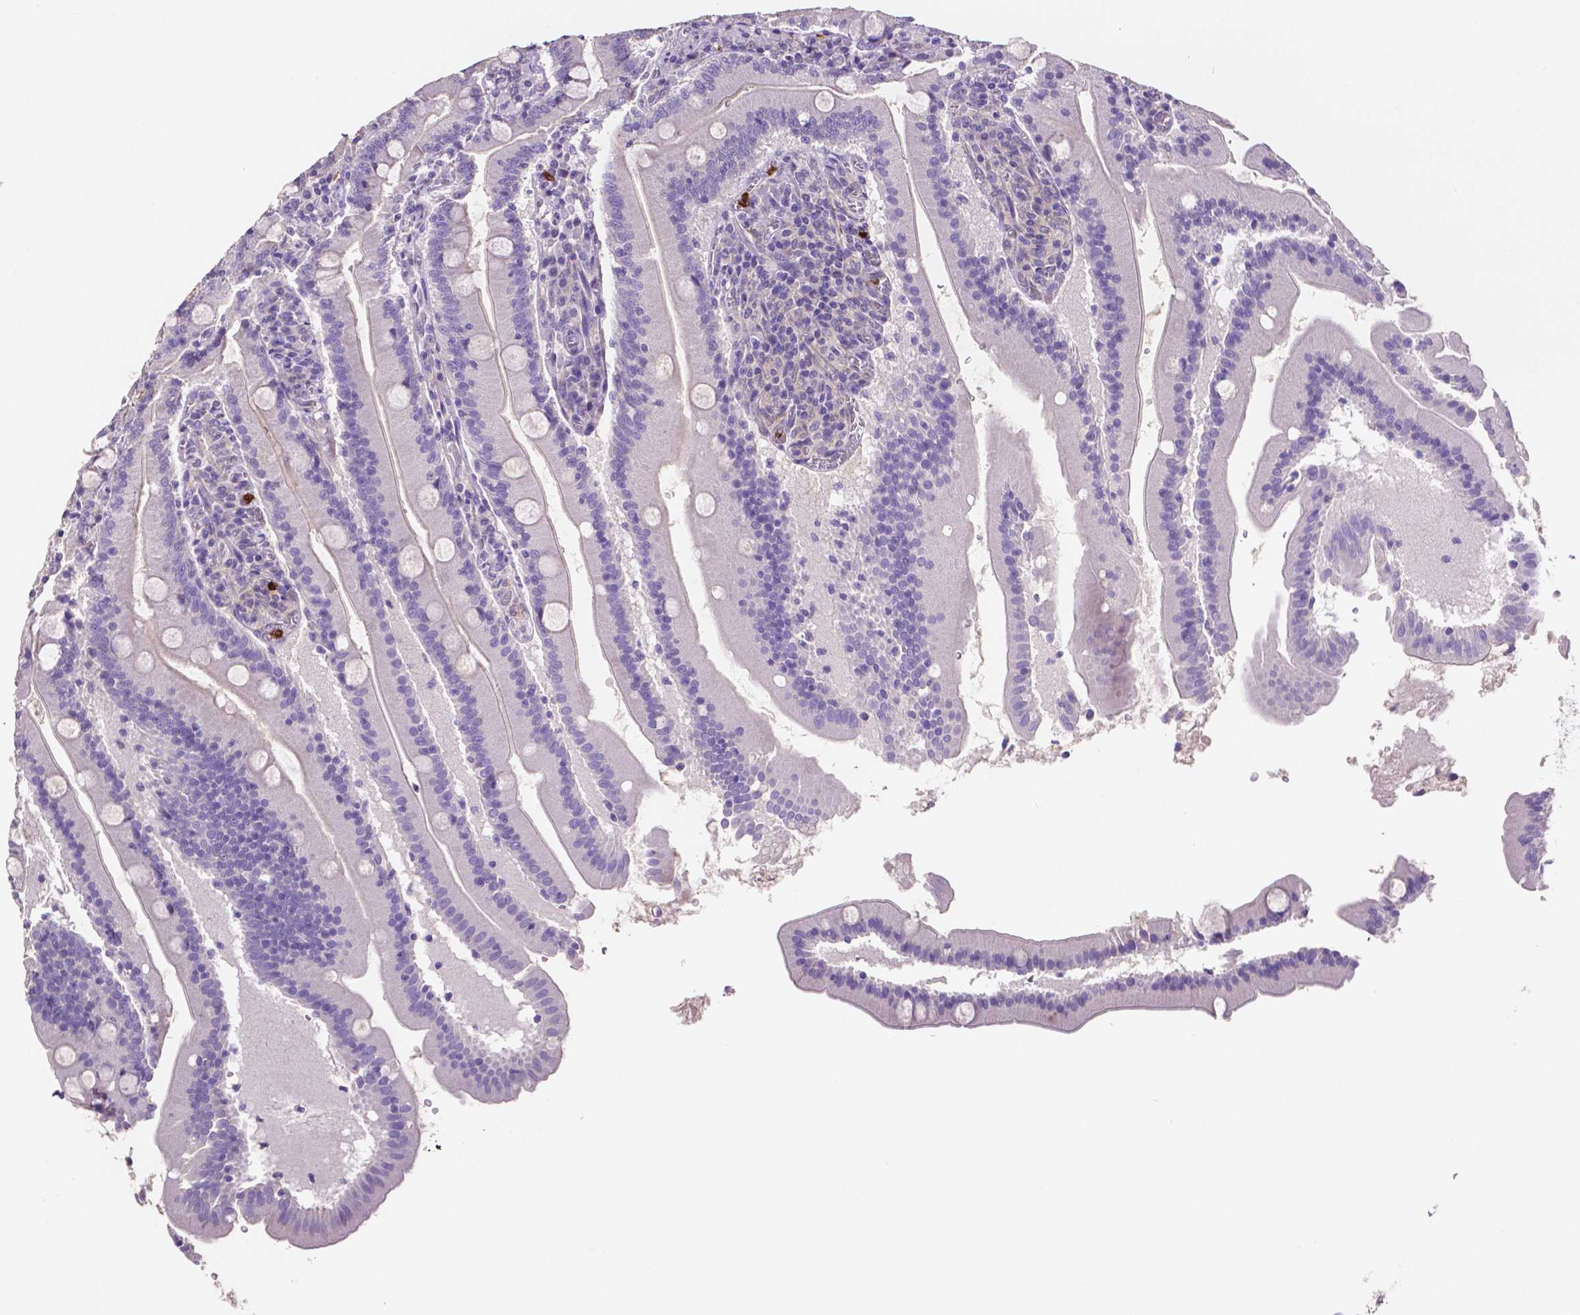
{"staining": {"intensity": "negative", "quantity": "none", "location": "none"}, "tissue": "small intestine", "cell_type": "Glandular cells", "image_type": "normal", "snomed": [{"axis": "morphology", "description": "Normal tissue, NOS"}, {"axis": "topography", "description": "Small intestine"}], "caption": "A high-resolution micrograph shows immunohistochemistry (IHC) staining of benign small intestine, which shows no significant positivity in glandular cells. (DAB (3,3'-diaminobenzidine) immunohistochemistry (IHC) with hematoxylin counter stain).", "gene": "MMP9", "patient": {"sex": "male", "age": 37}}